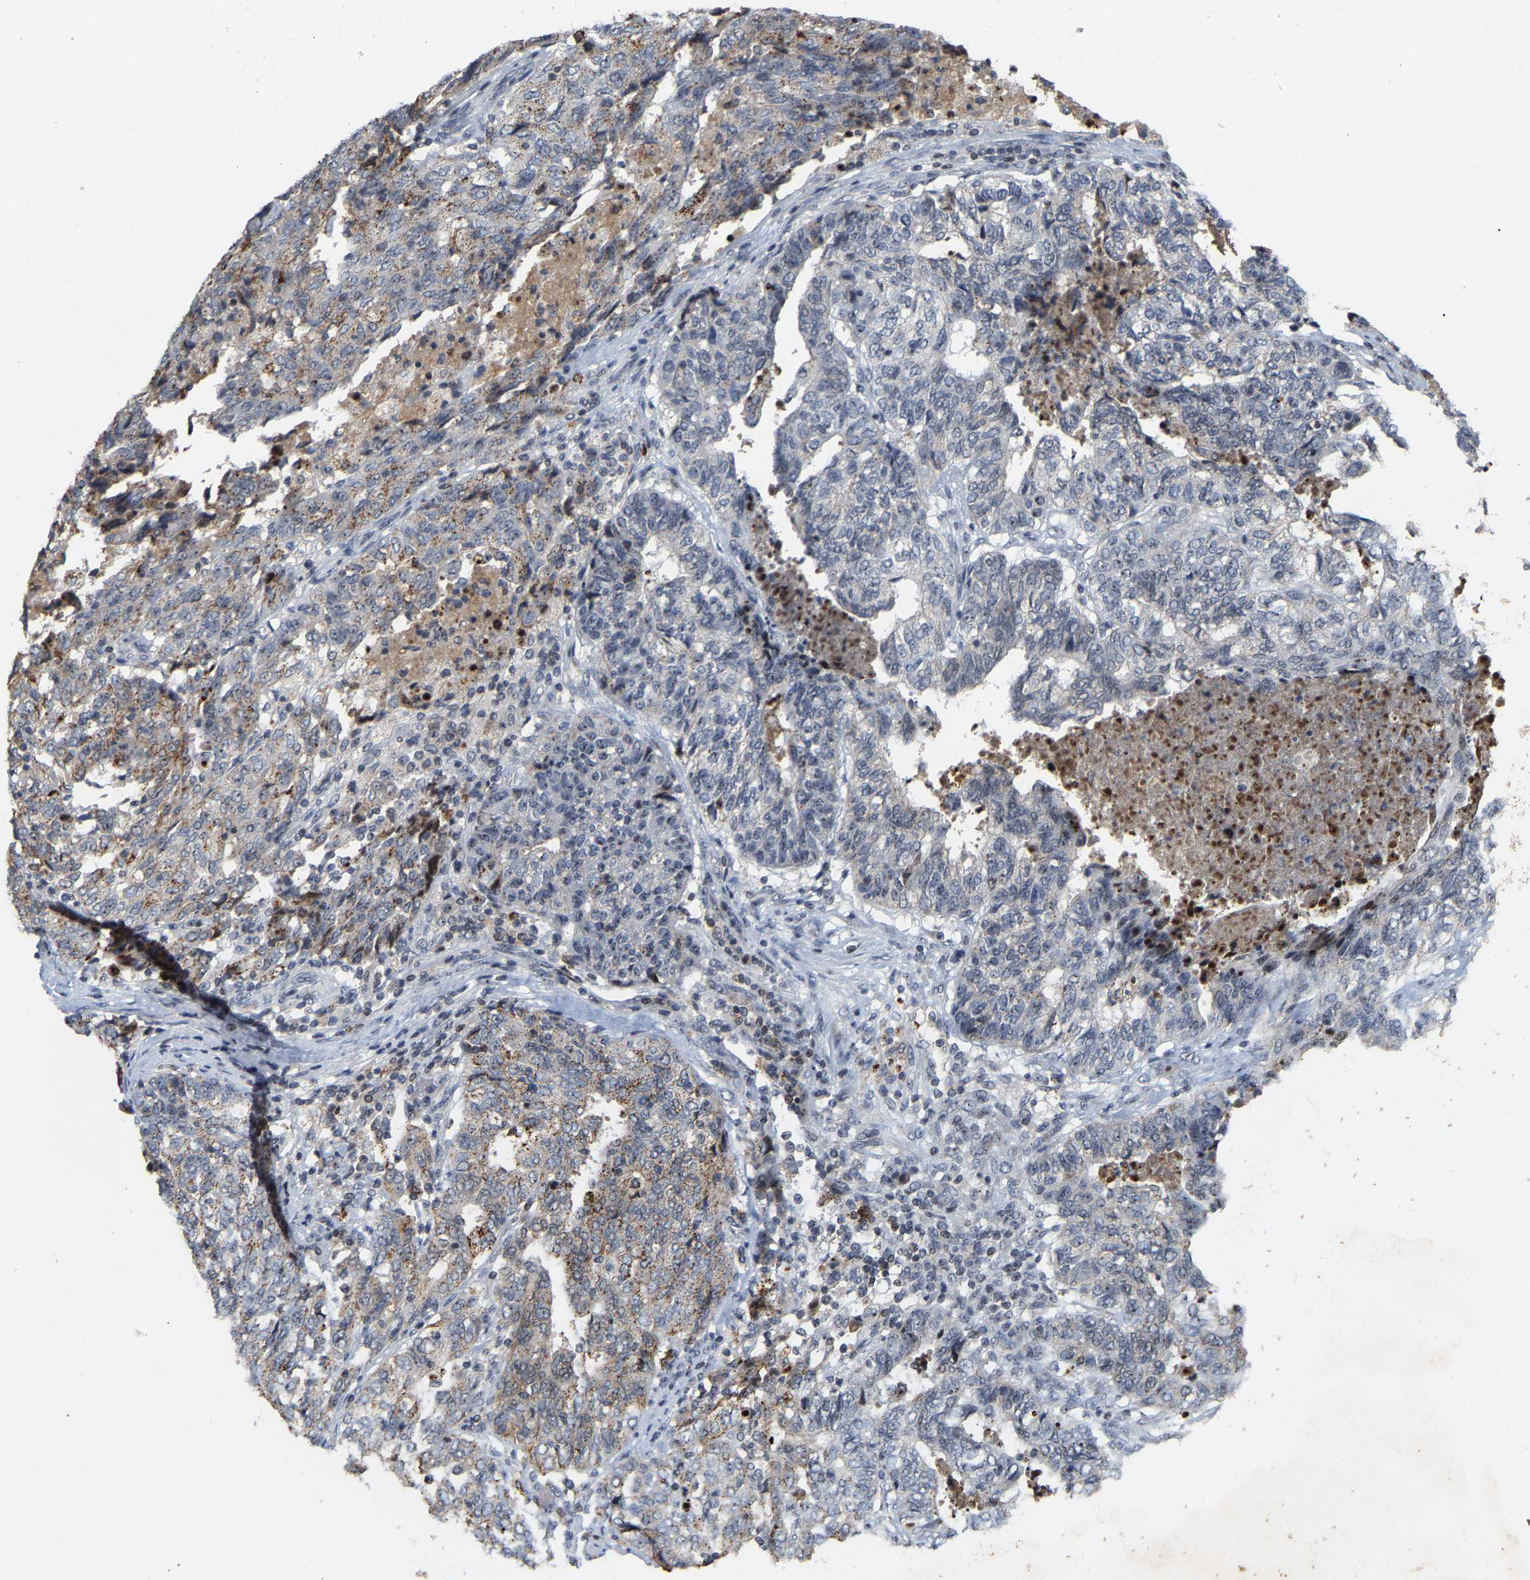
{"staining": {"intensity": "moderate", "quantity": "<25%", "location": "cytoplasmic/membranous"}, "tissue": "endometrial cancer", "cell_type": "Tumor cells", "image_type": "cancer", "snomed": [{"axis": "morphology", "description": "Adenocarcinoma, NOS"}, {"axis": "topography", "description": "Endometrium"}], "caption": "Endometrial cancer (adenocarcinoma) stained for a protein reveals moderate cytoplasmic/membranous positivity in tumor cells. (IHC, brightfield microscopy, high magnification).", "gene": "NOP58", "patient": {"sex": "female", "age": 80}}